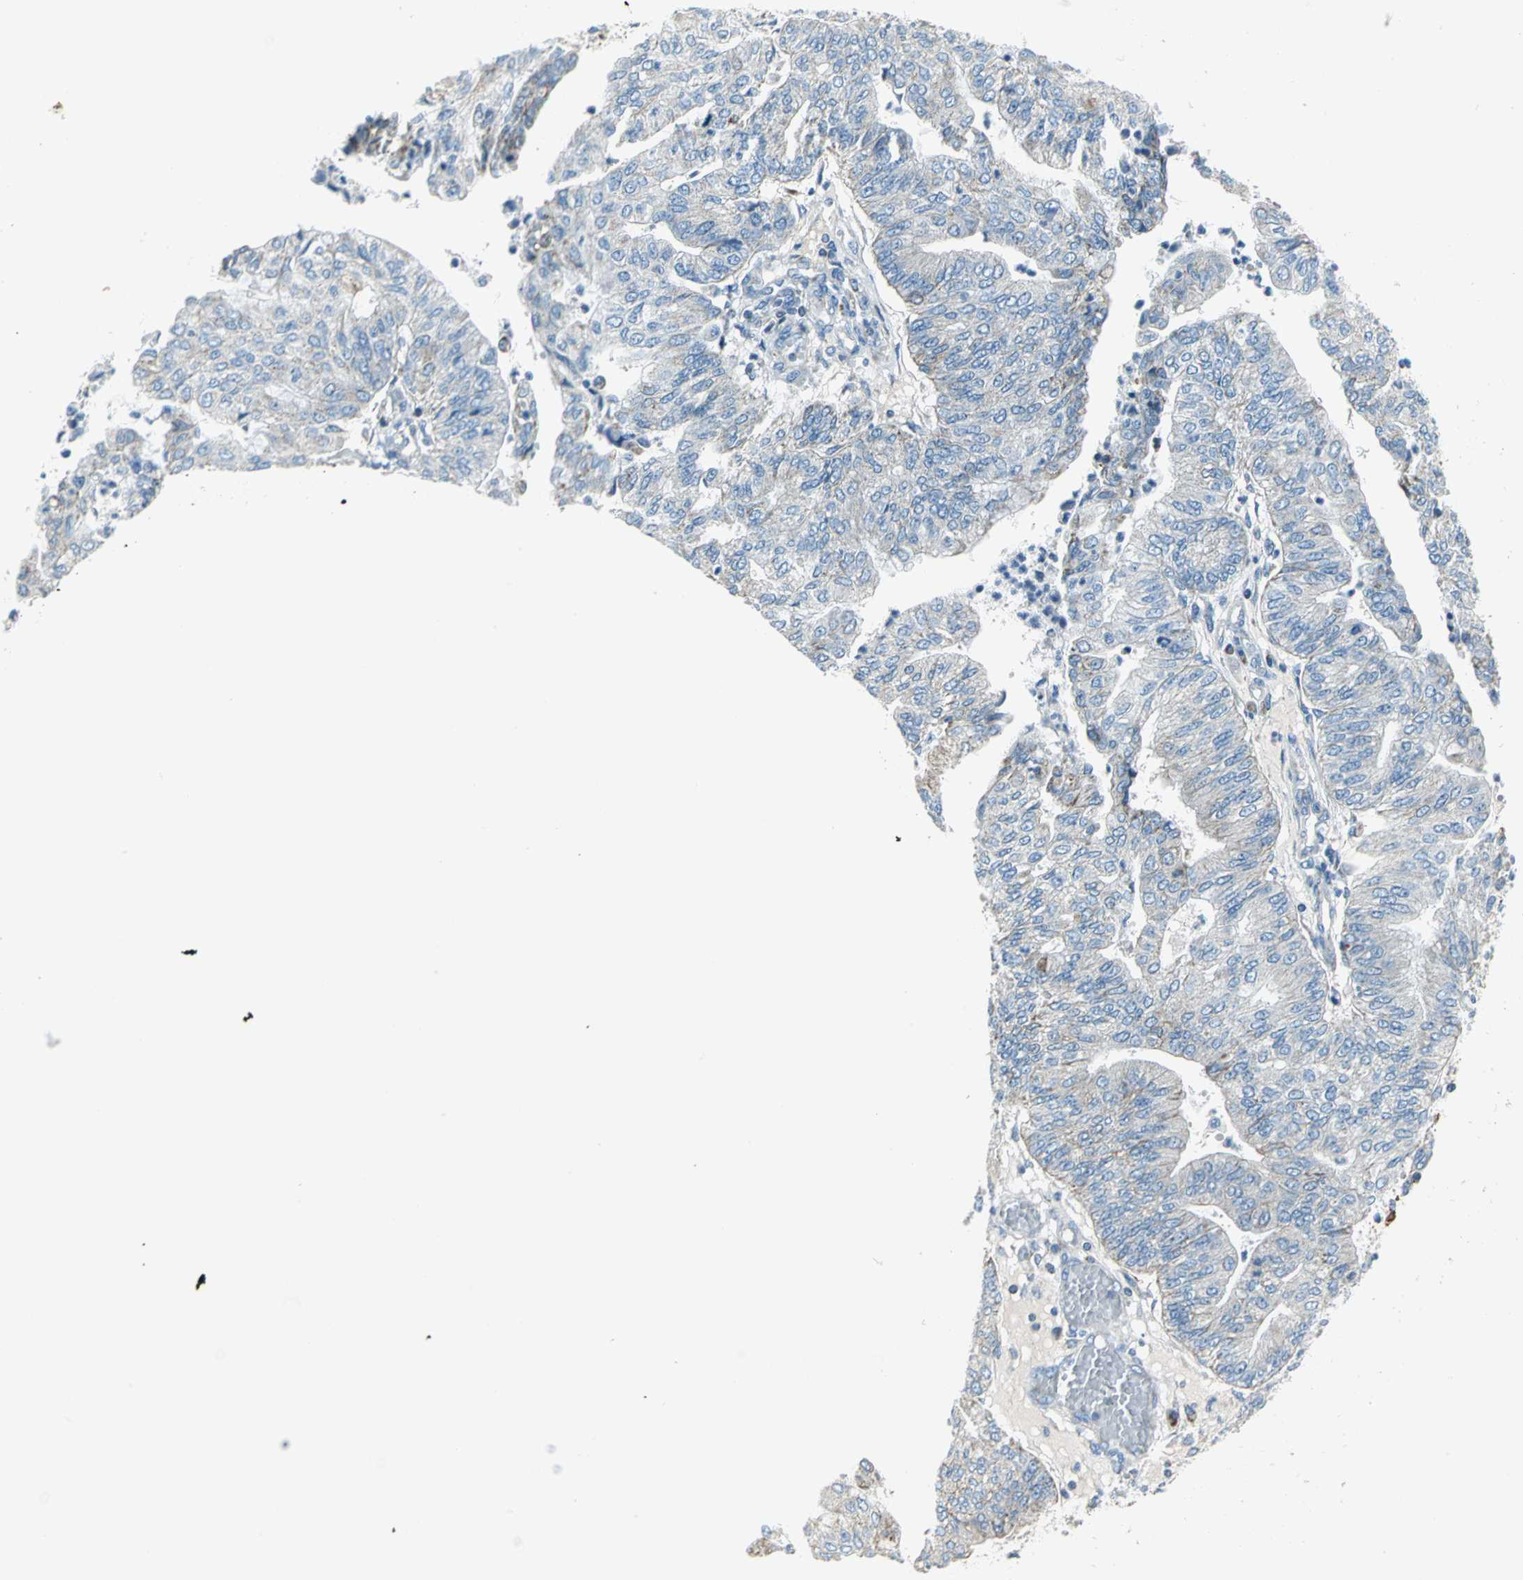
{"staining": {"intensity": "strong", "quantity": "<25%", "location": "cytoplasmic/membranous"}, "tissue": "endometrial cancer", "cell_type": "Tumor cells", "image_type": "cancer", "snomed": [{"axis": "morphology", "description": "Adenocarcinoma, NOS"}, {"axis": "topography", "description": "Endometrium"}], "caption": "Brown immunohistochemical staining in human endometrial adenocarcinoma demonstrates strong cytoplasmic/membranous staining in approximately <25% of tumor cells.", "gene": "ALOX15", "patient": {"sex": "female", "age": 59}}